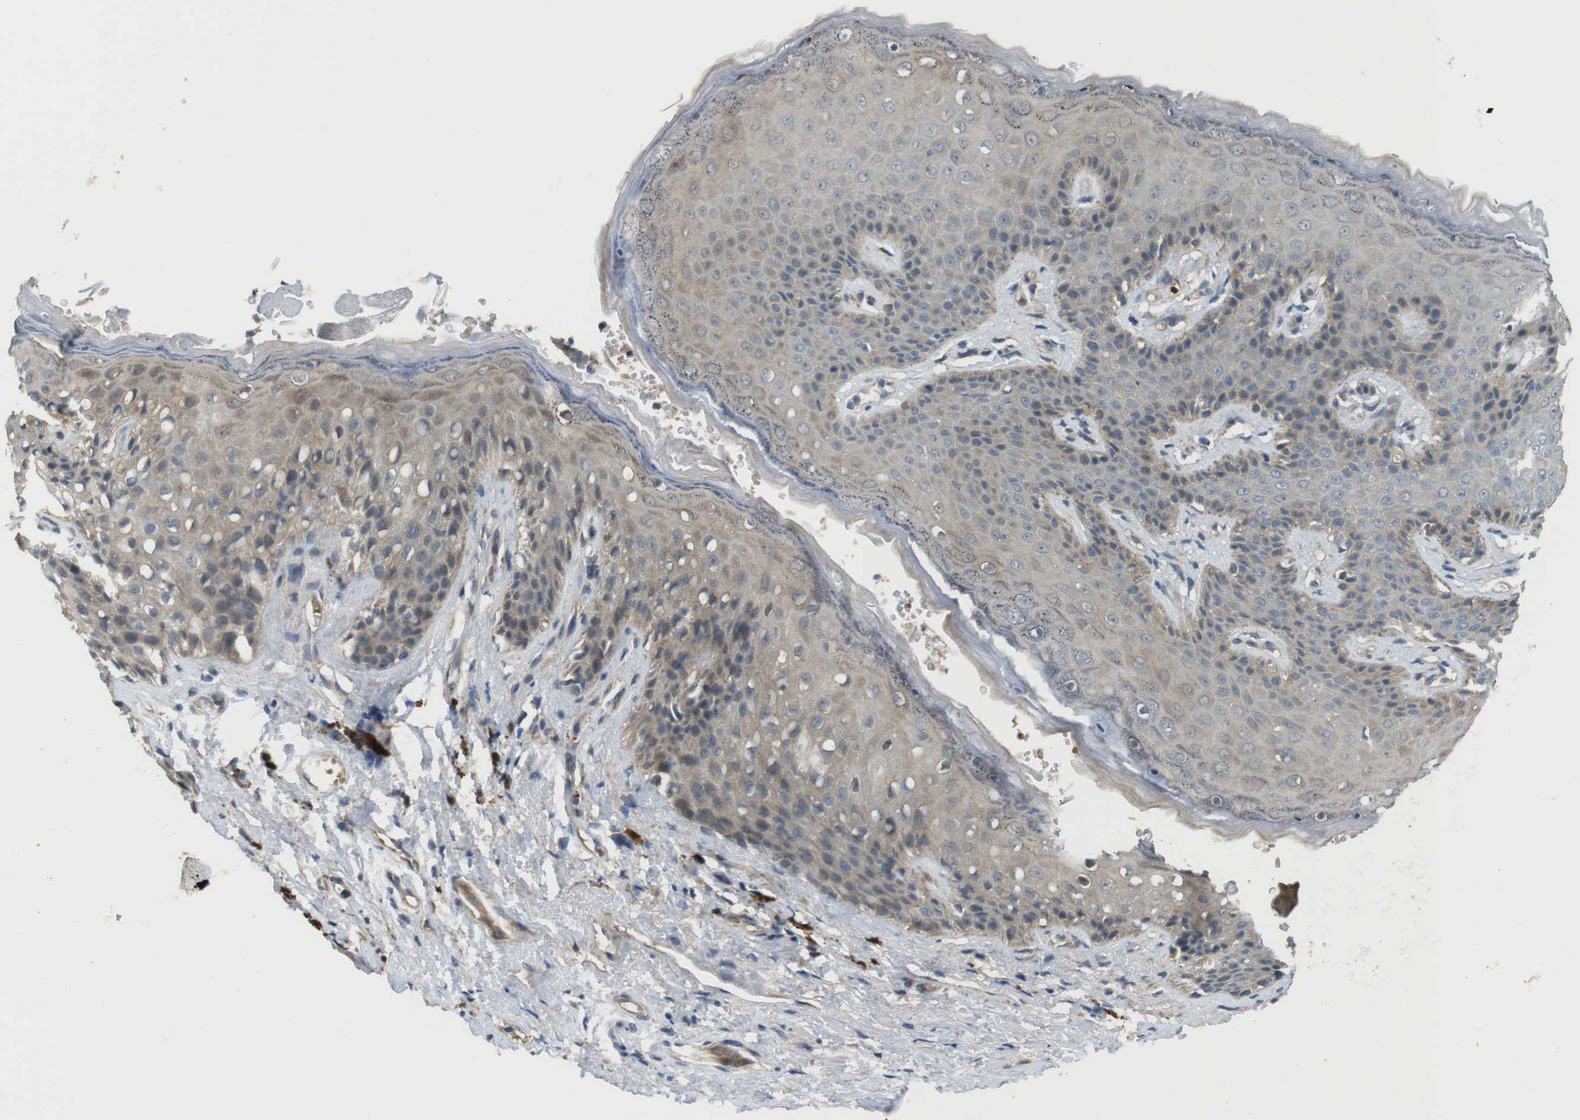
{"staining": {"intensity": "weak", "quantity": ">75%", "location": "cytoplasmic/membranous"}, "tissue": "skin", "cell_type": "Epidermal cells", "image_type": "normal", "snomed": [{"axis": "morphology", "description": "Normal tissue, NOS"}, {"axis": "topography", "description": "Anal"}], "caption": "This is a photomicrograph of immunohistochemistry (IHC) staining of unremarkable skin, which shows weak staining in the cytoplasmic/membranous of epidermal cells.", "gene": "ABHD15", "patient": {"sex": "female", "age": 46}}